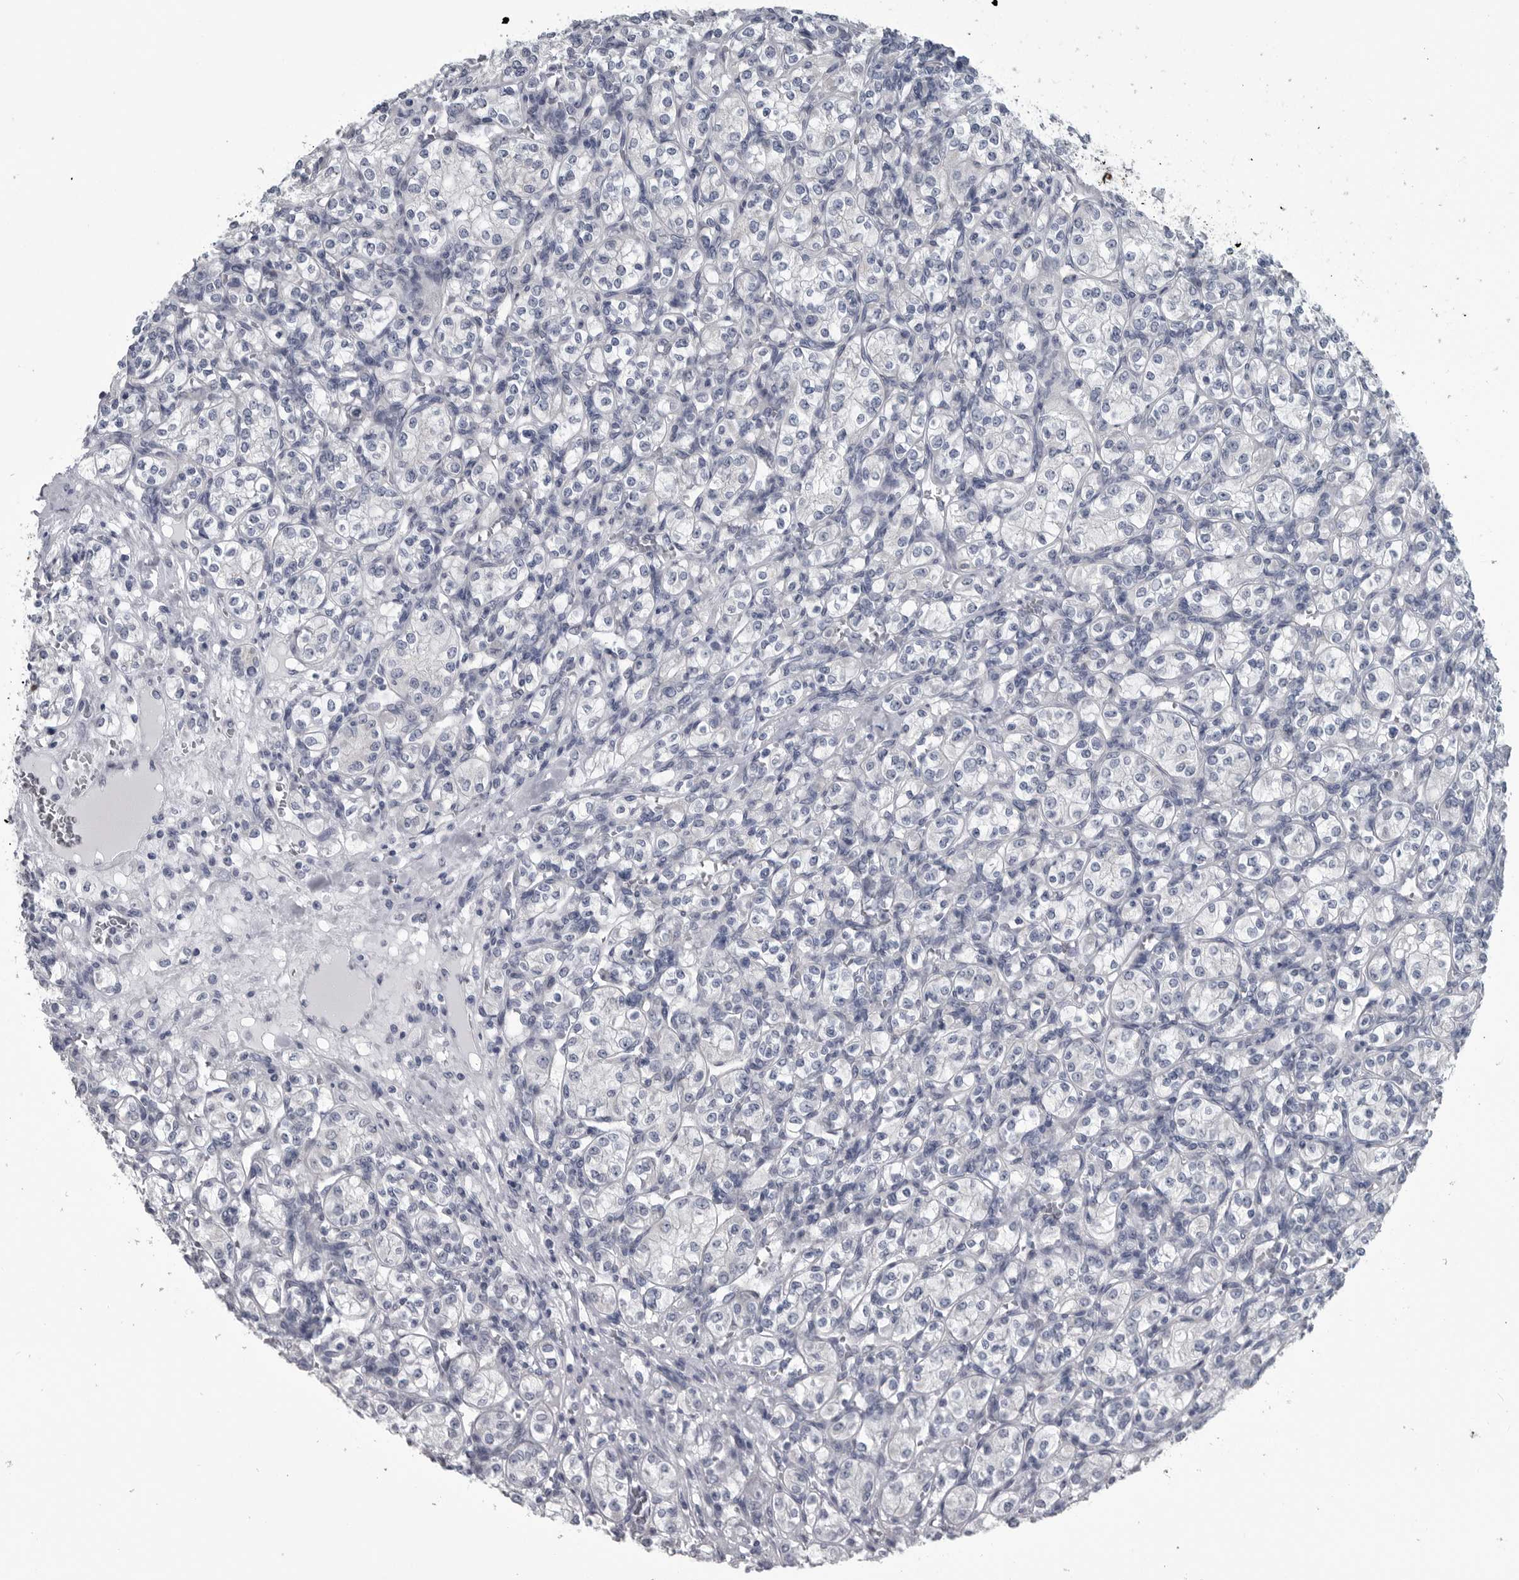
{"staining": {"intensity": "negative", "quantity": "none", "location": "none"}, "tissue": "renal cancer", "cell_type": "Tumor cells", "image_type": "cancer", "snomed": [{"axis": "morphology", "description": "Adenocarcinoma, NOS"}, {"axis": "topography", "description": "Kidney"}], "caption": "The micrograph shows no staining of tumor cells in renal cancer.", "gene": "MYOC", "patient": {"sex": "male", "age": 77}}